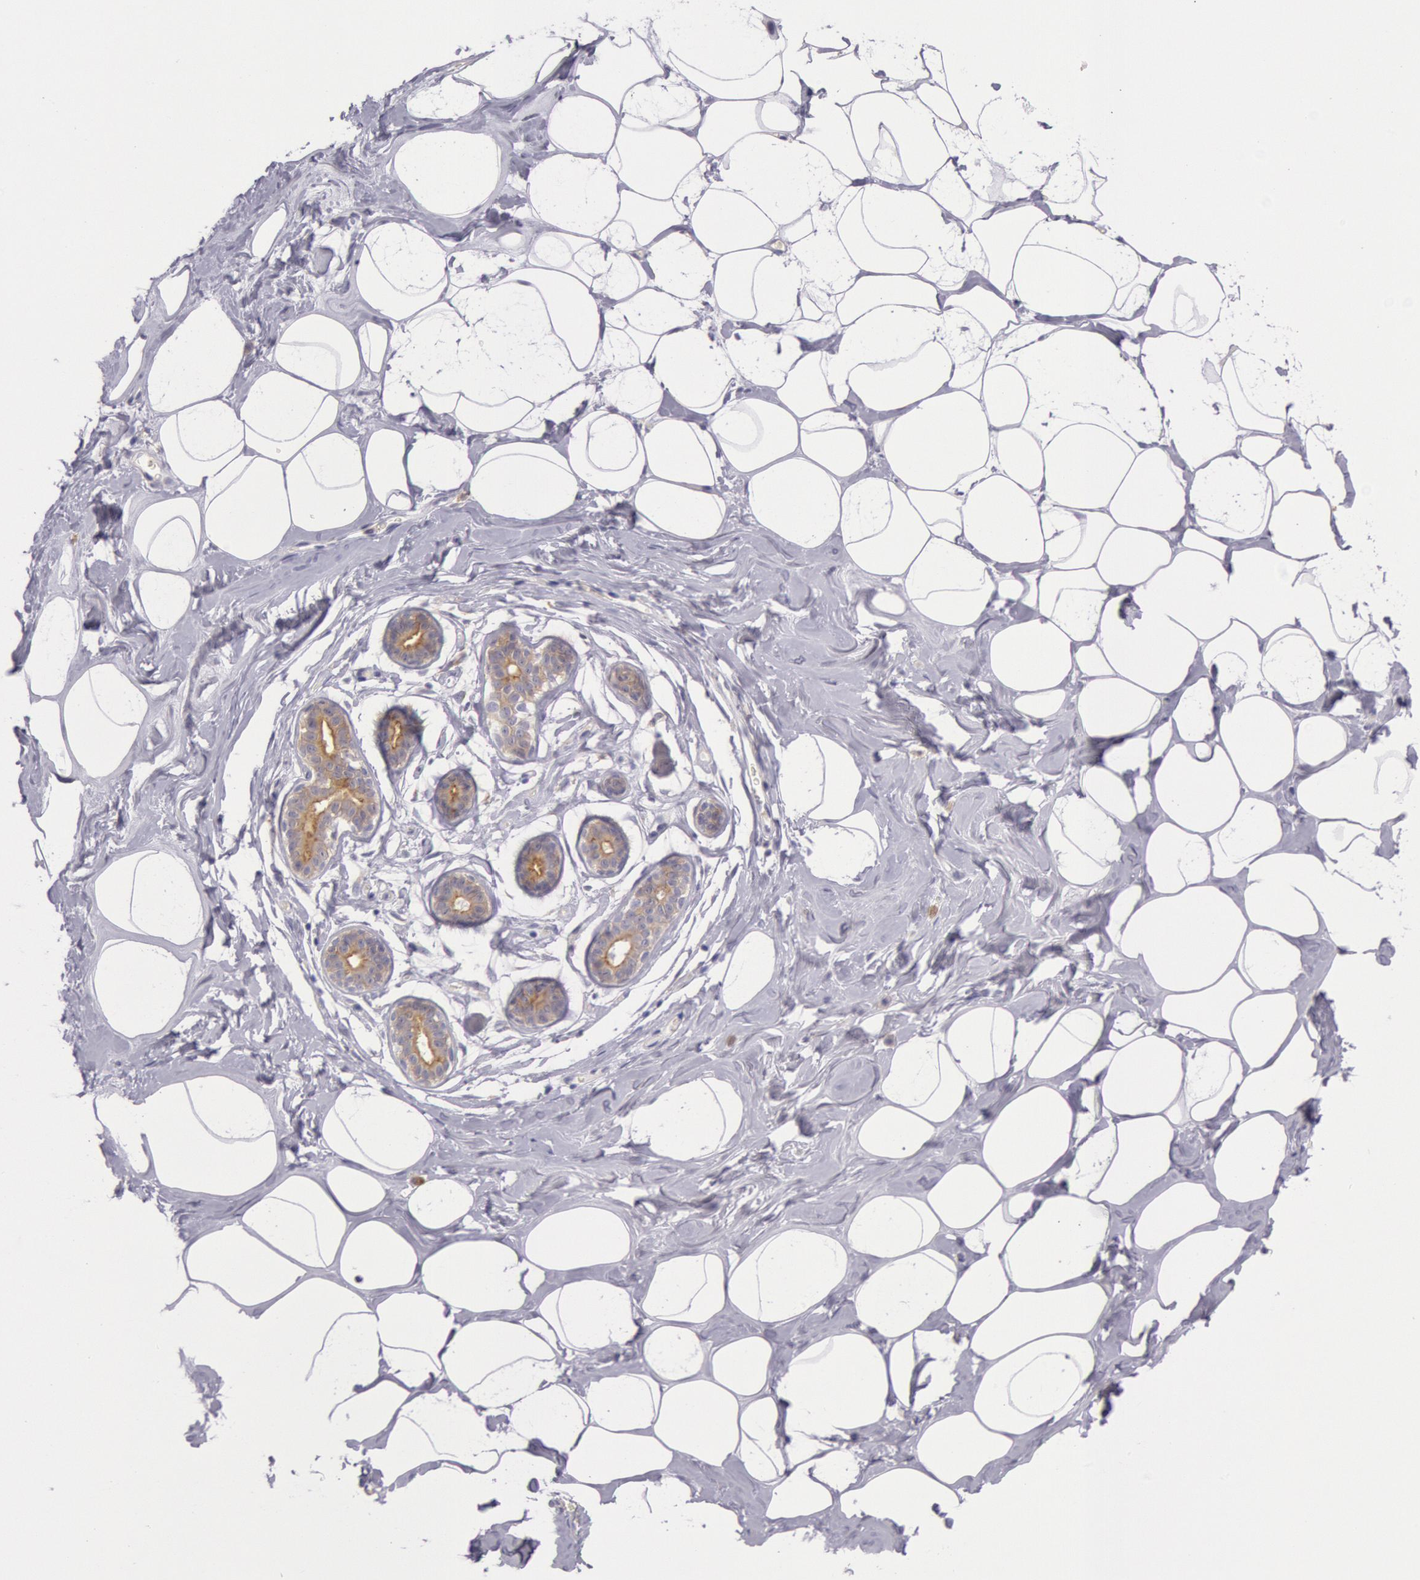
{"staining": {"intensity": "negative", "quantity": "none", "location": "none"}, "tissue": "breast", "cell_type": "Adipocytes", "image_type": "normal", "snomed": [{"axis": "morphology", "description": "Normal tissue, NOS"}, {"axis": "morphology", "description": "Fibrosis, NOS"}, {"axis": "topography", "description": "Breast"}], "caption": "Immunohistochemistry image of benign breast: breast stained with DAB (3,3'-diaminobenzidine) shows no significant protein positivity in adipocytes. The staining was performed using DAB (3,3'-diaminobenzidine) to visualize the protein expression in brown, while the nuclei were stained in blue with hematoxylin (Magnification: 20x).", "gene": "MYO5A", "patient": {"sex": "female", "age": 39}}